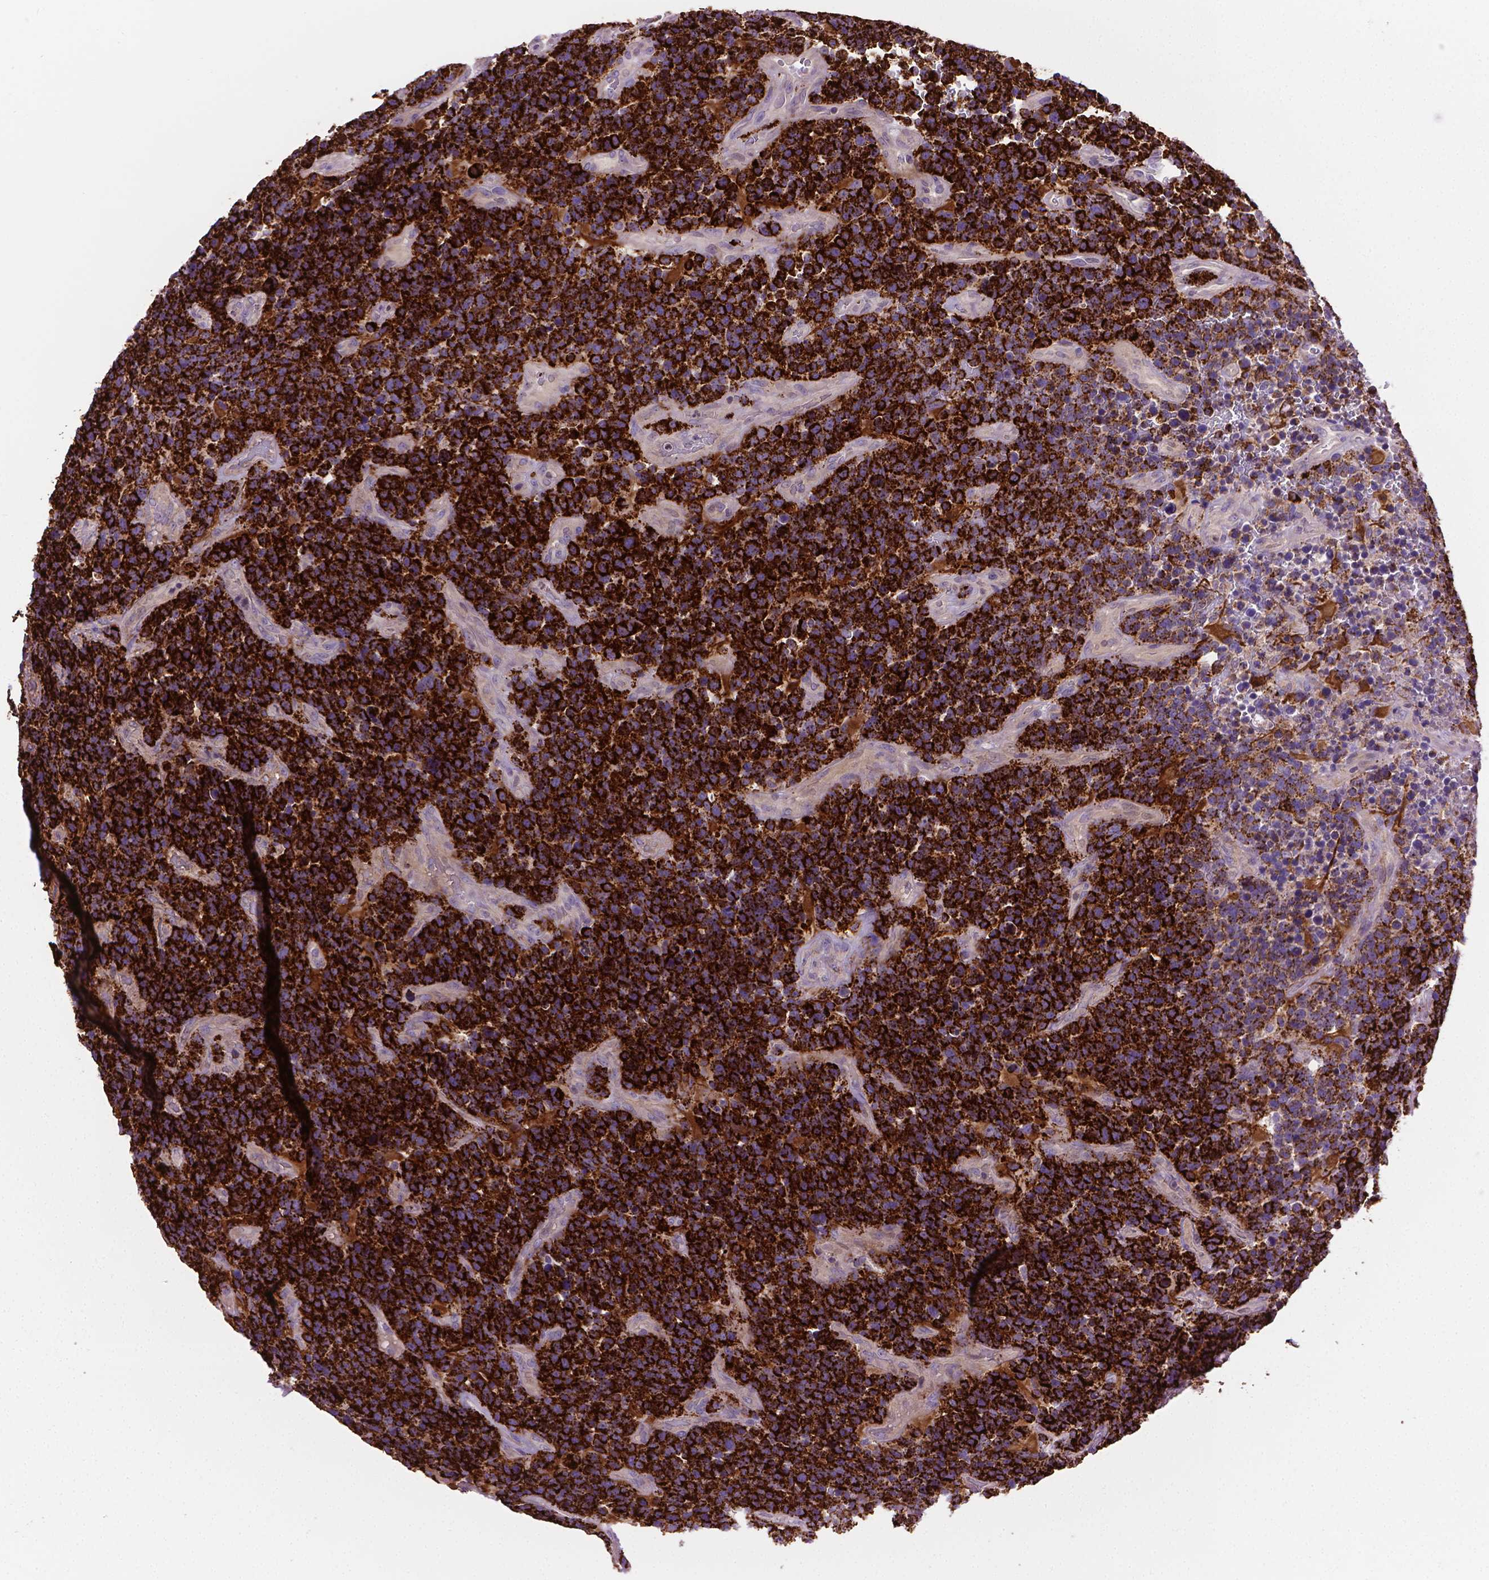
{"staining": {"intensity": "strong", "quantity": ">75%", "location": "cytoplasmic/membranous"}, "tissue": "glioma", "cell_type": "Tumor cells", "image_type": "cancer", "snomed": [{"axis": "morphology", "description": "Glioma, malignant, High grade"}, {"axis": "topography", "description": "Brain"}], "caption": "The photomicrograph shows staining of malignant glioma (high-grade), revealing strong cytoplasmic/membranous protein positivity (brown color) within tumor cells.", "gene": "SLC51B", "patient": {"sex": "male", "age": 33}}